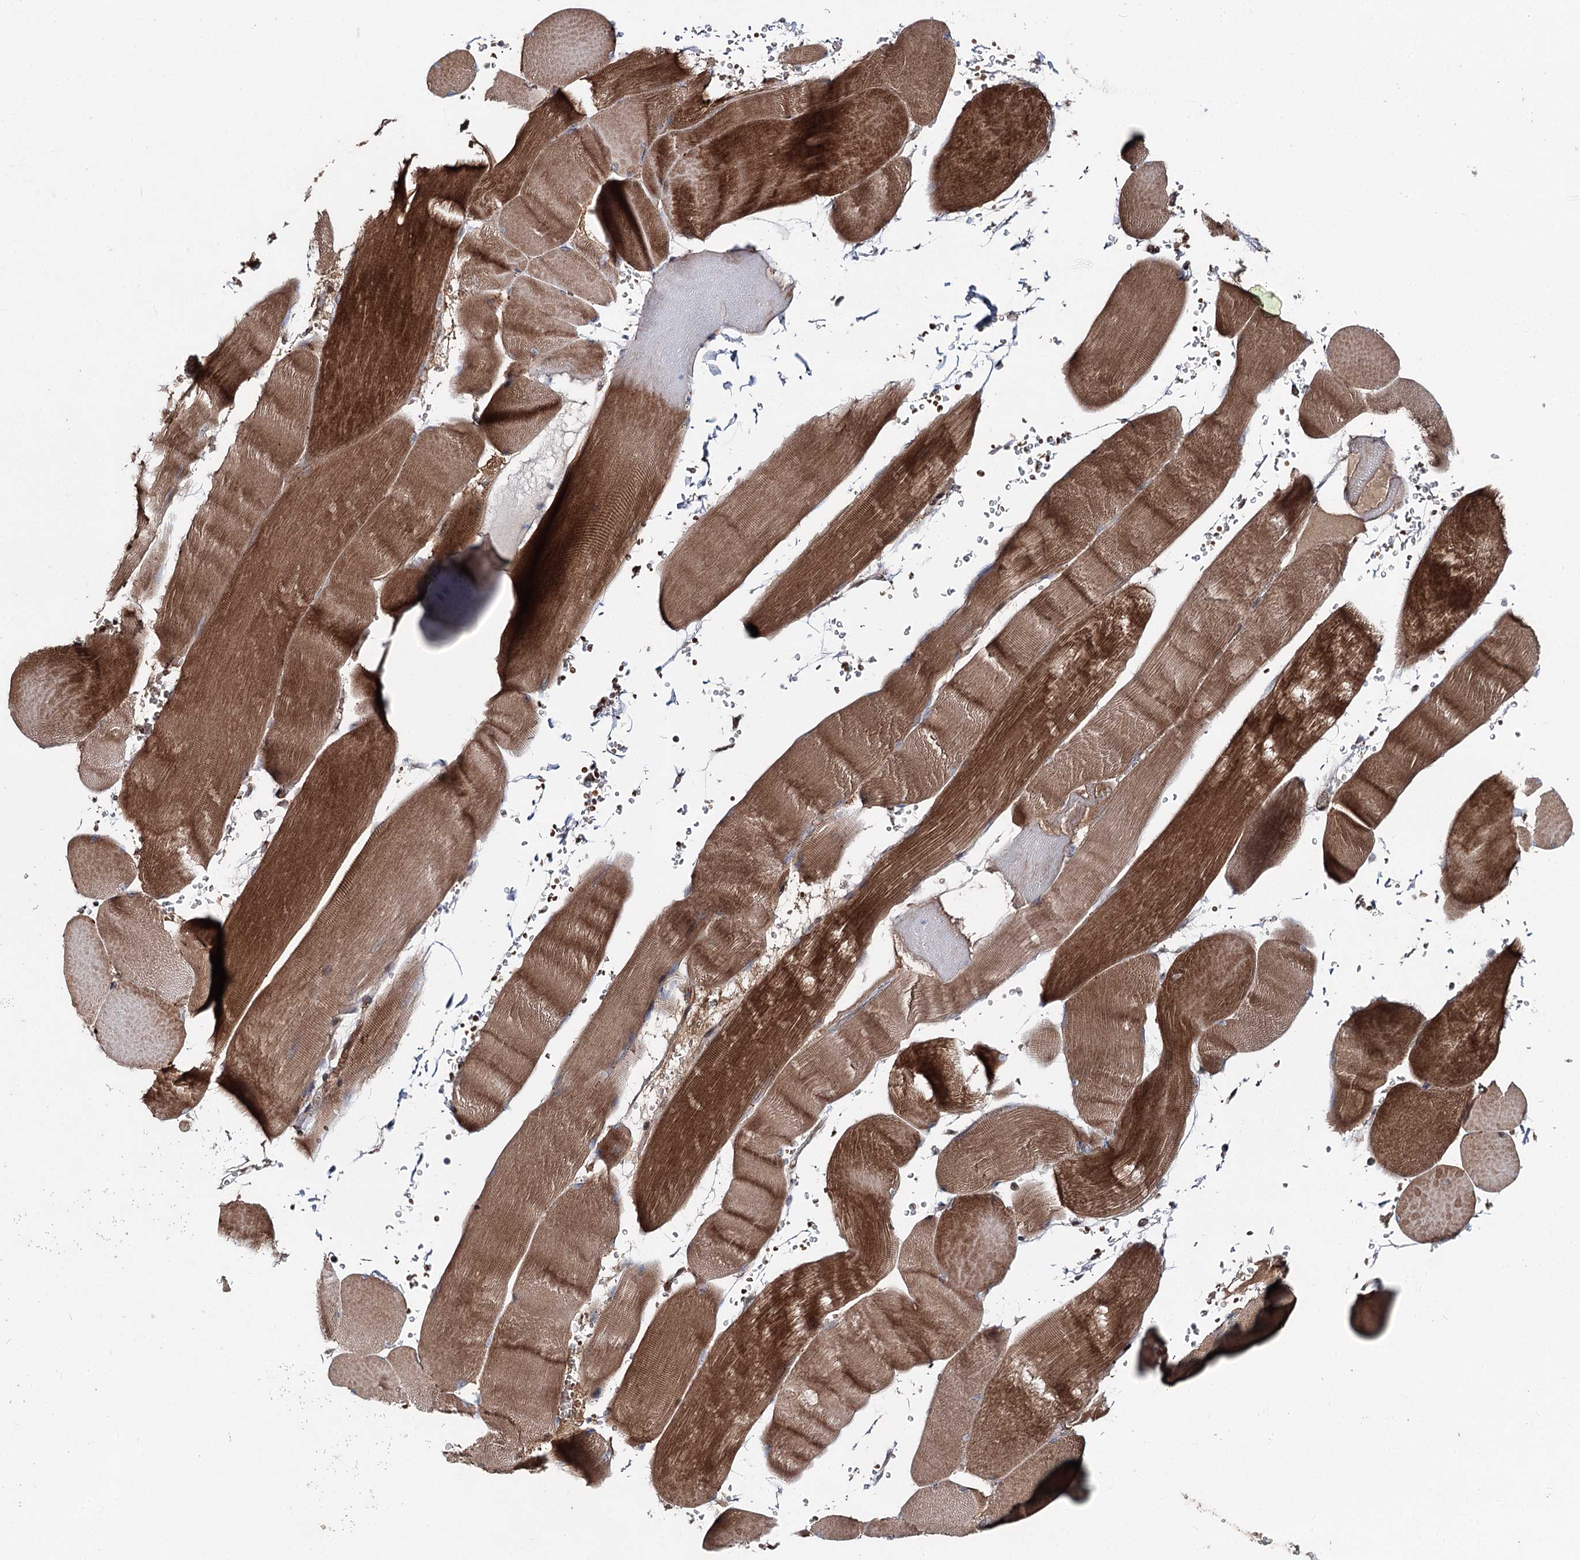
{"staining": {"intensity": "strong", "quantity": ">75%", "location": "cytoplasmic/membranous"}, "tissue": "skeletal muscle", "cell_type": "Myocytes", "image_type": "normal", "snomed": [{"axis": "morphology", "description": "Normal tissue, NOS"}, {"axis": "topography", "description": "Skeletal muscle"}, {"axis": "topography", "description": "Head-Neck"}], "caption": "IHC photomicrograph of normal human skeletal muscle stained for a protein (brown), which demonstrates high levels of strong cytoplasmic/membranous expression in approximately >75% of myocytes.", "gene": "MSANTD2", "patient": {"sex": "male", "age": 66}}